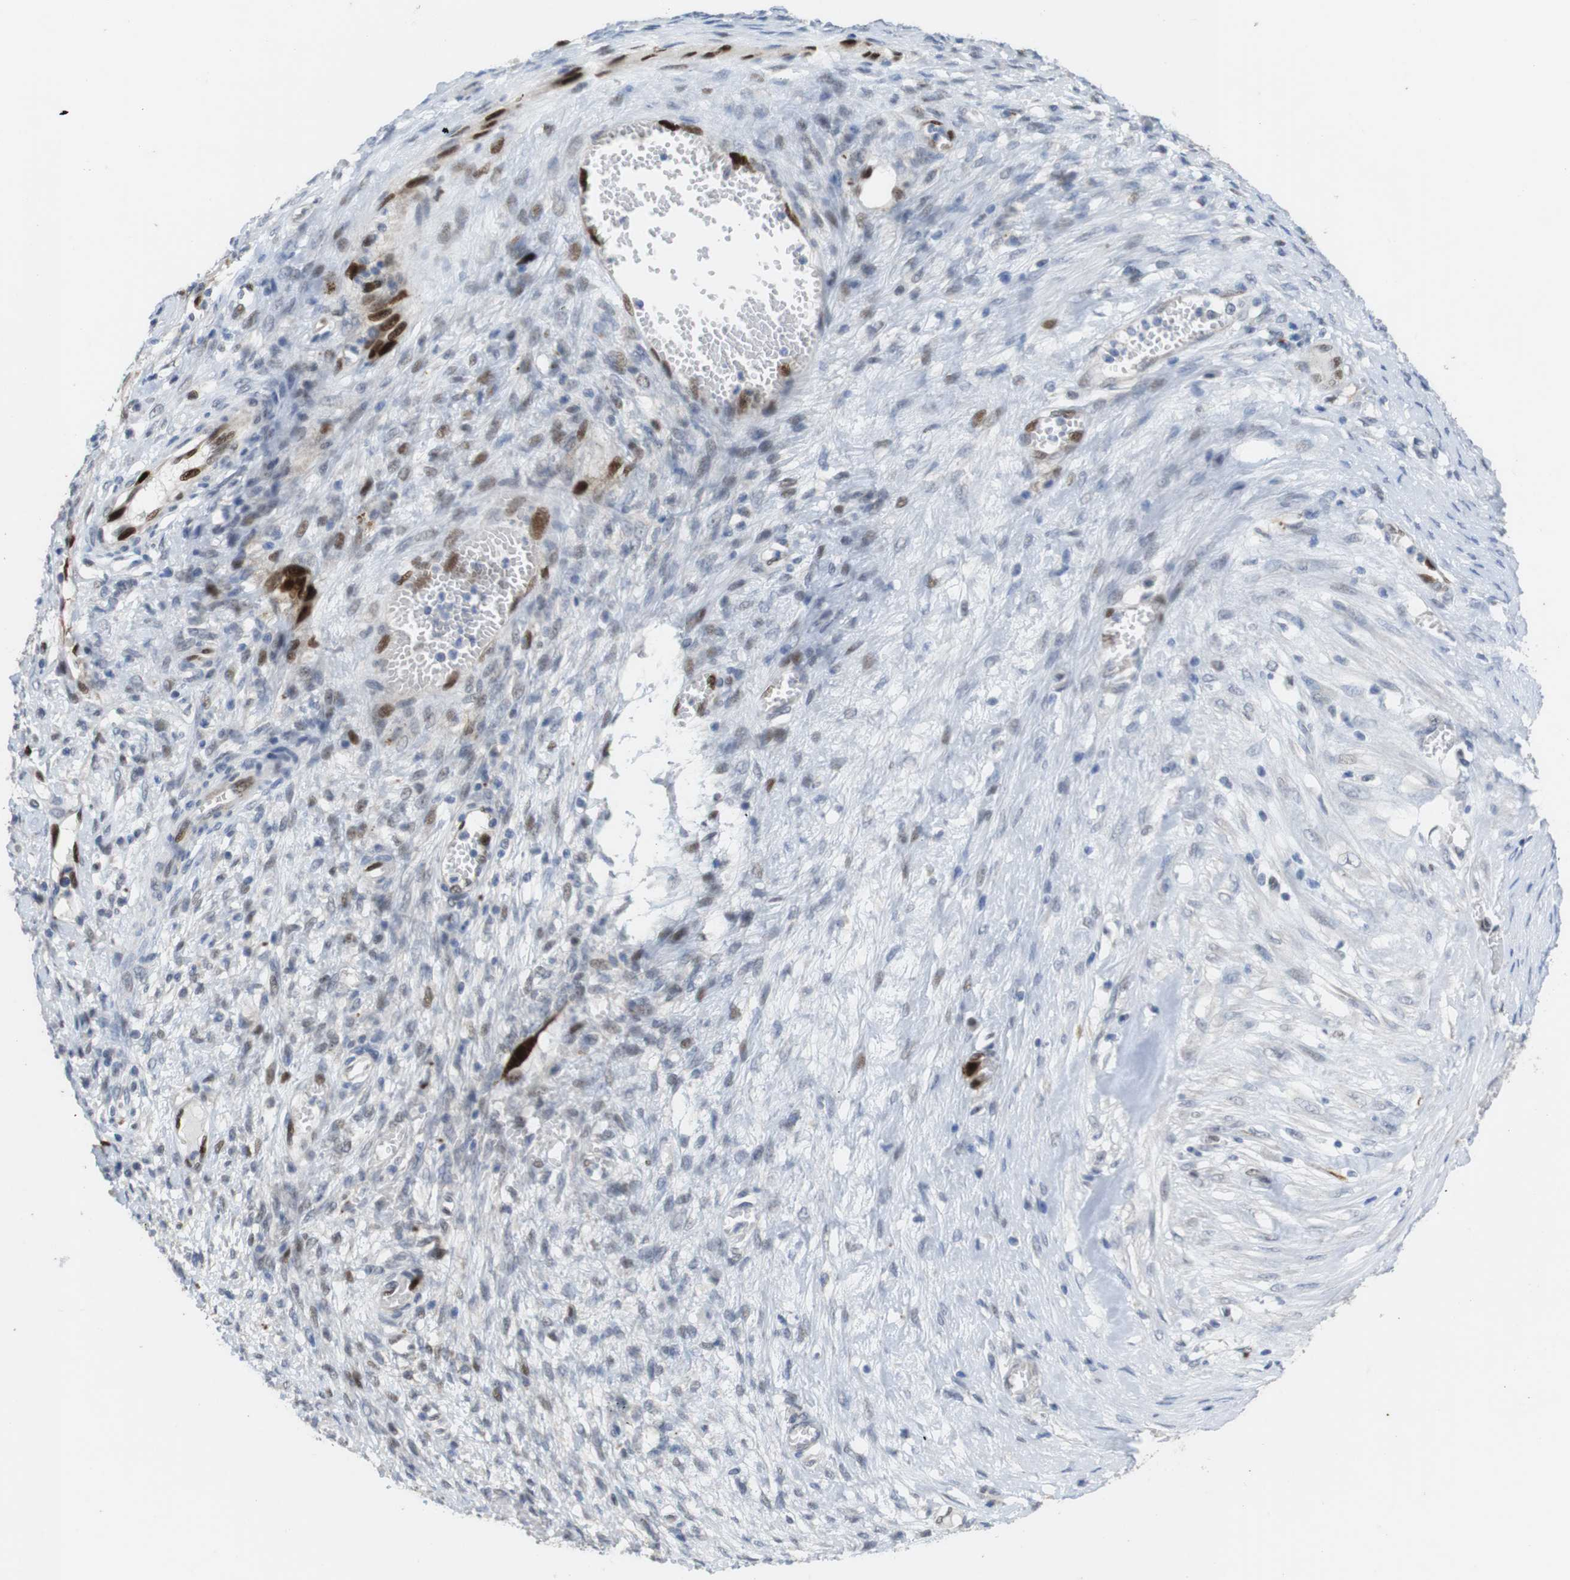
{"staining": {"intensity": "strong", "quantity": "<25%", "location": "nuclear"}, "tissue": "ovarian cancer", "cell_type": "Tumor cells", "image_type": "cancer", "snomed": [{"axis": "morphology", "description": "Cystadenocarcinoma, mucinous, NOS"}, {"axis": "topography", "description": "Ovary"}], "caption": "Human ovarian mucinous cystadenocarcinoma stained with a brown dye demonstrates strong nuclear positive staining in approximately <25% of tumor cells.", "gene": "KPNA2", "patient": {"sex": "female", "age": 80}}